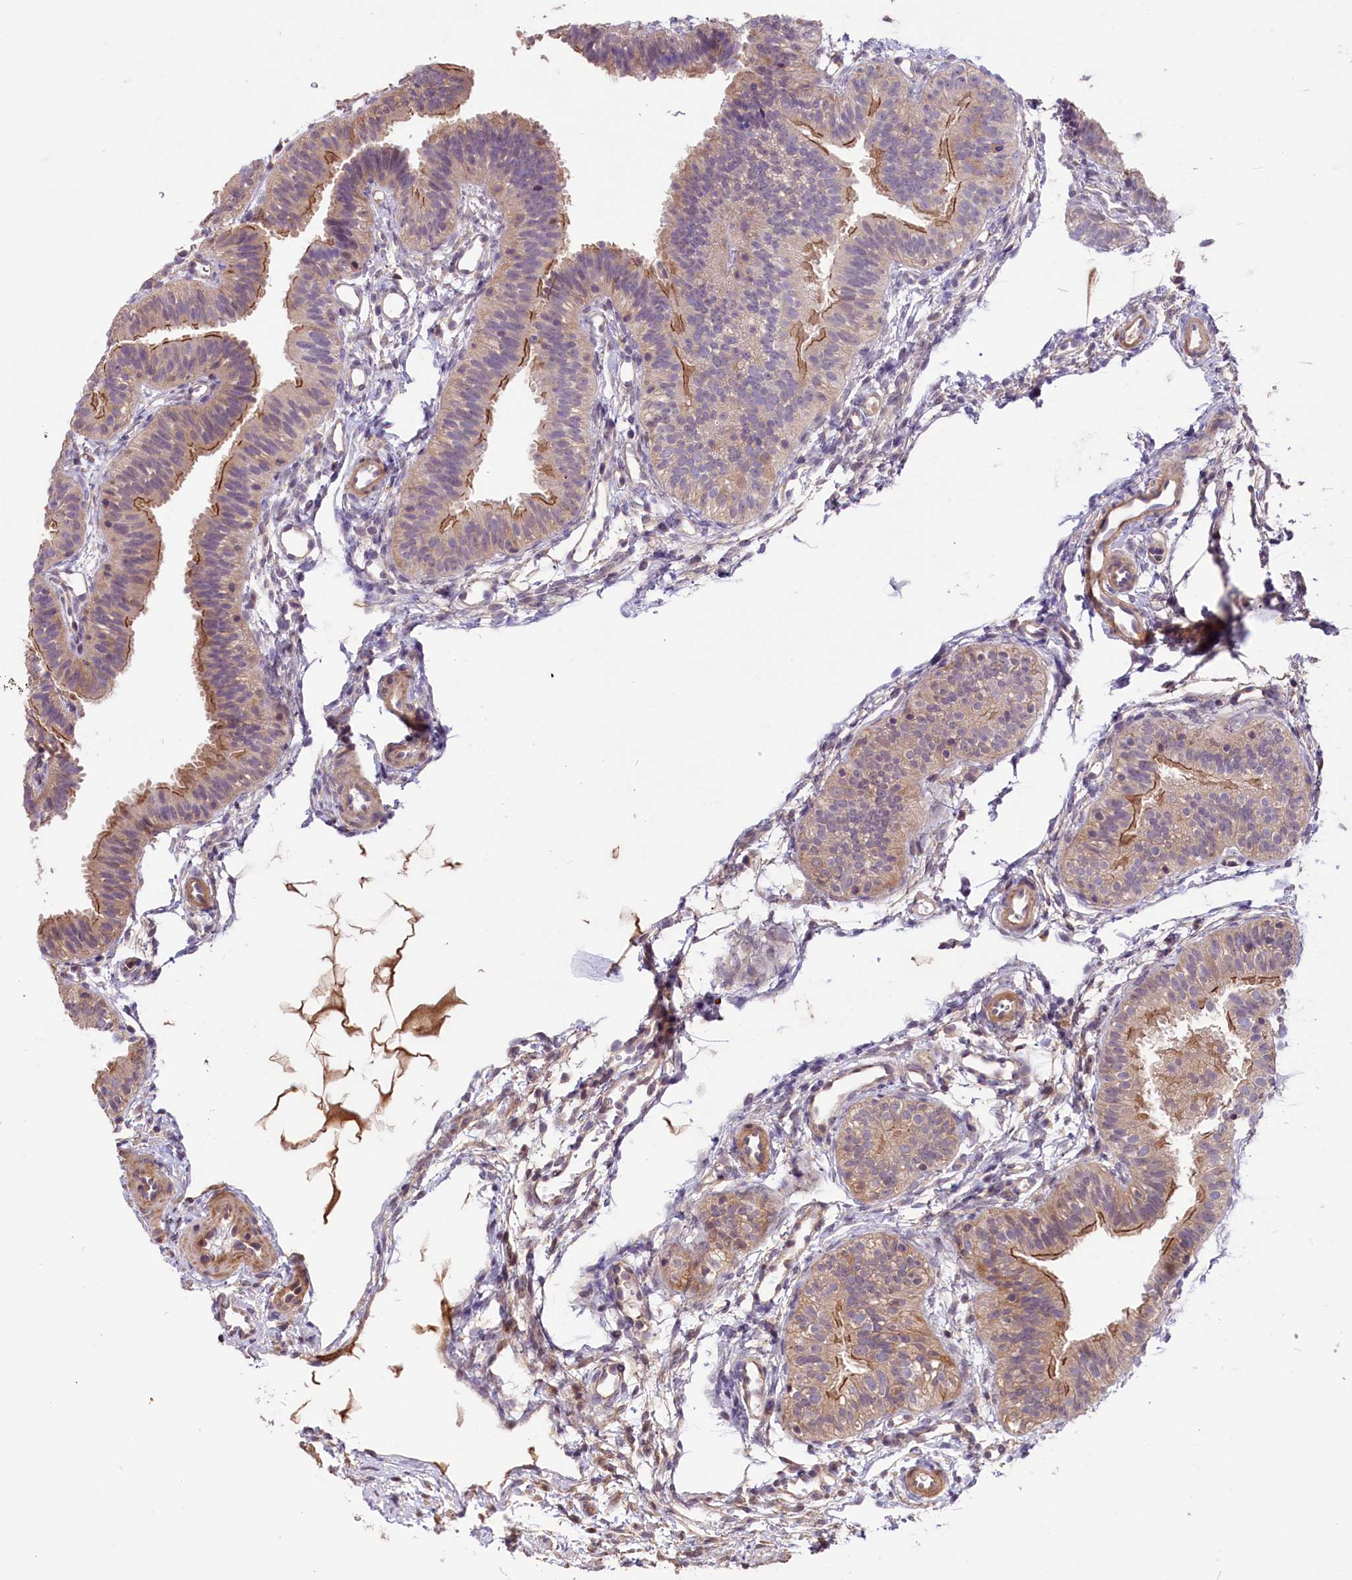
{"staining": {"intensity": "strong", "quantity": "<25%", "location": "cytoplasmic/membranous,nuclear"}, "tissue": "fallopian tube", "cell_type": "Glandular cells", "image_type": "normal", "snomed": [{"axis": "morphology", "description": "Normal tissue, NOS"}, {"axis": "topography", "description": "Fallopian tube"}], "caption": "This histopathology image displays immunohistochemistry staining of unremarkable fallopian tube, with medium strong cytoplasmic/membranous,nuclear staining in about <25% of glandular cells.", "gene": "RIC8A", "patient": {"sex": "female", "age": 35}}